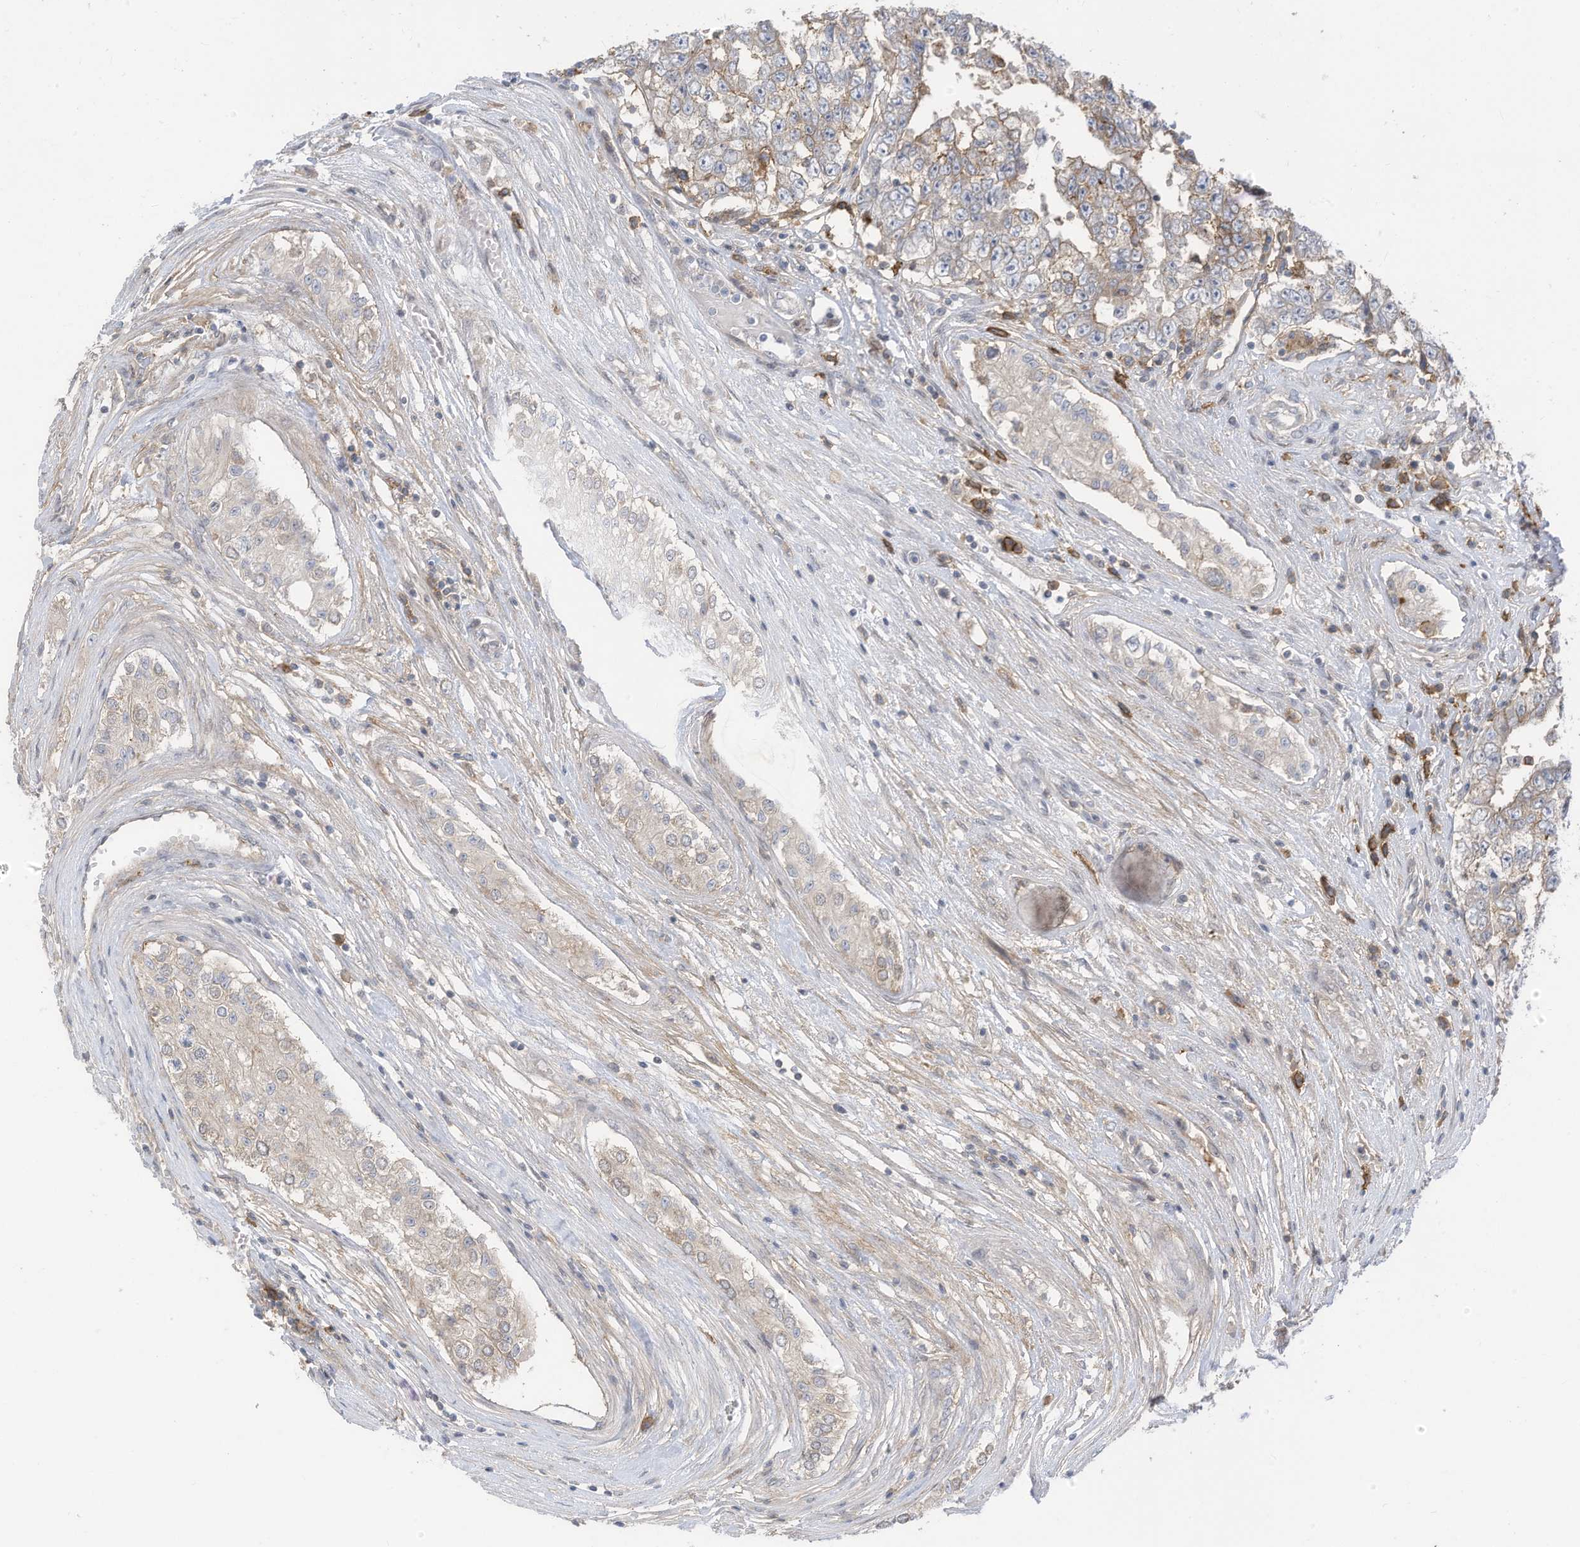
{"staining": {"intensity": "weak", "quantity": "<25%", "location": "cytoplasmic/membranous"}, "tissue": "testis cancer", "cell_type": "Tumor cells", "image_type": "cancer", "snomed": [{"axis": "morphology", "description": "Carcinoma, Embryonal, NOS"}, {"axis": "topography", "description": "Testis"}], "caption": "Testis cancer was stained to show a protein in brown. There is no significant positivity in tumor cells.", "gene": "SLC1A5", "patient": {"sex": "male", "age": 25}}